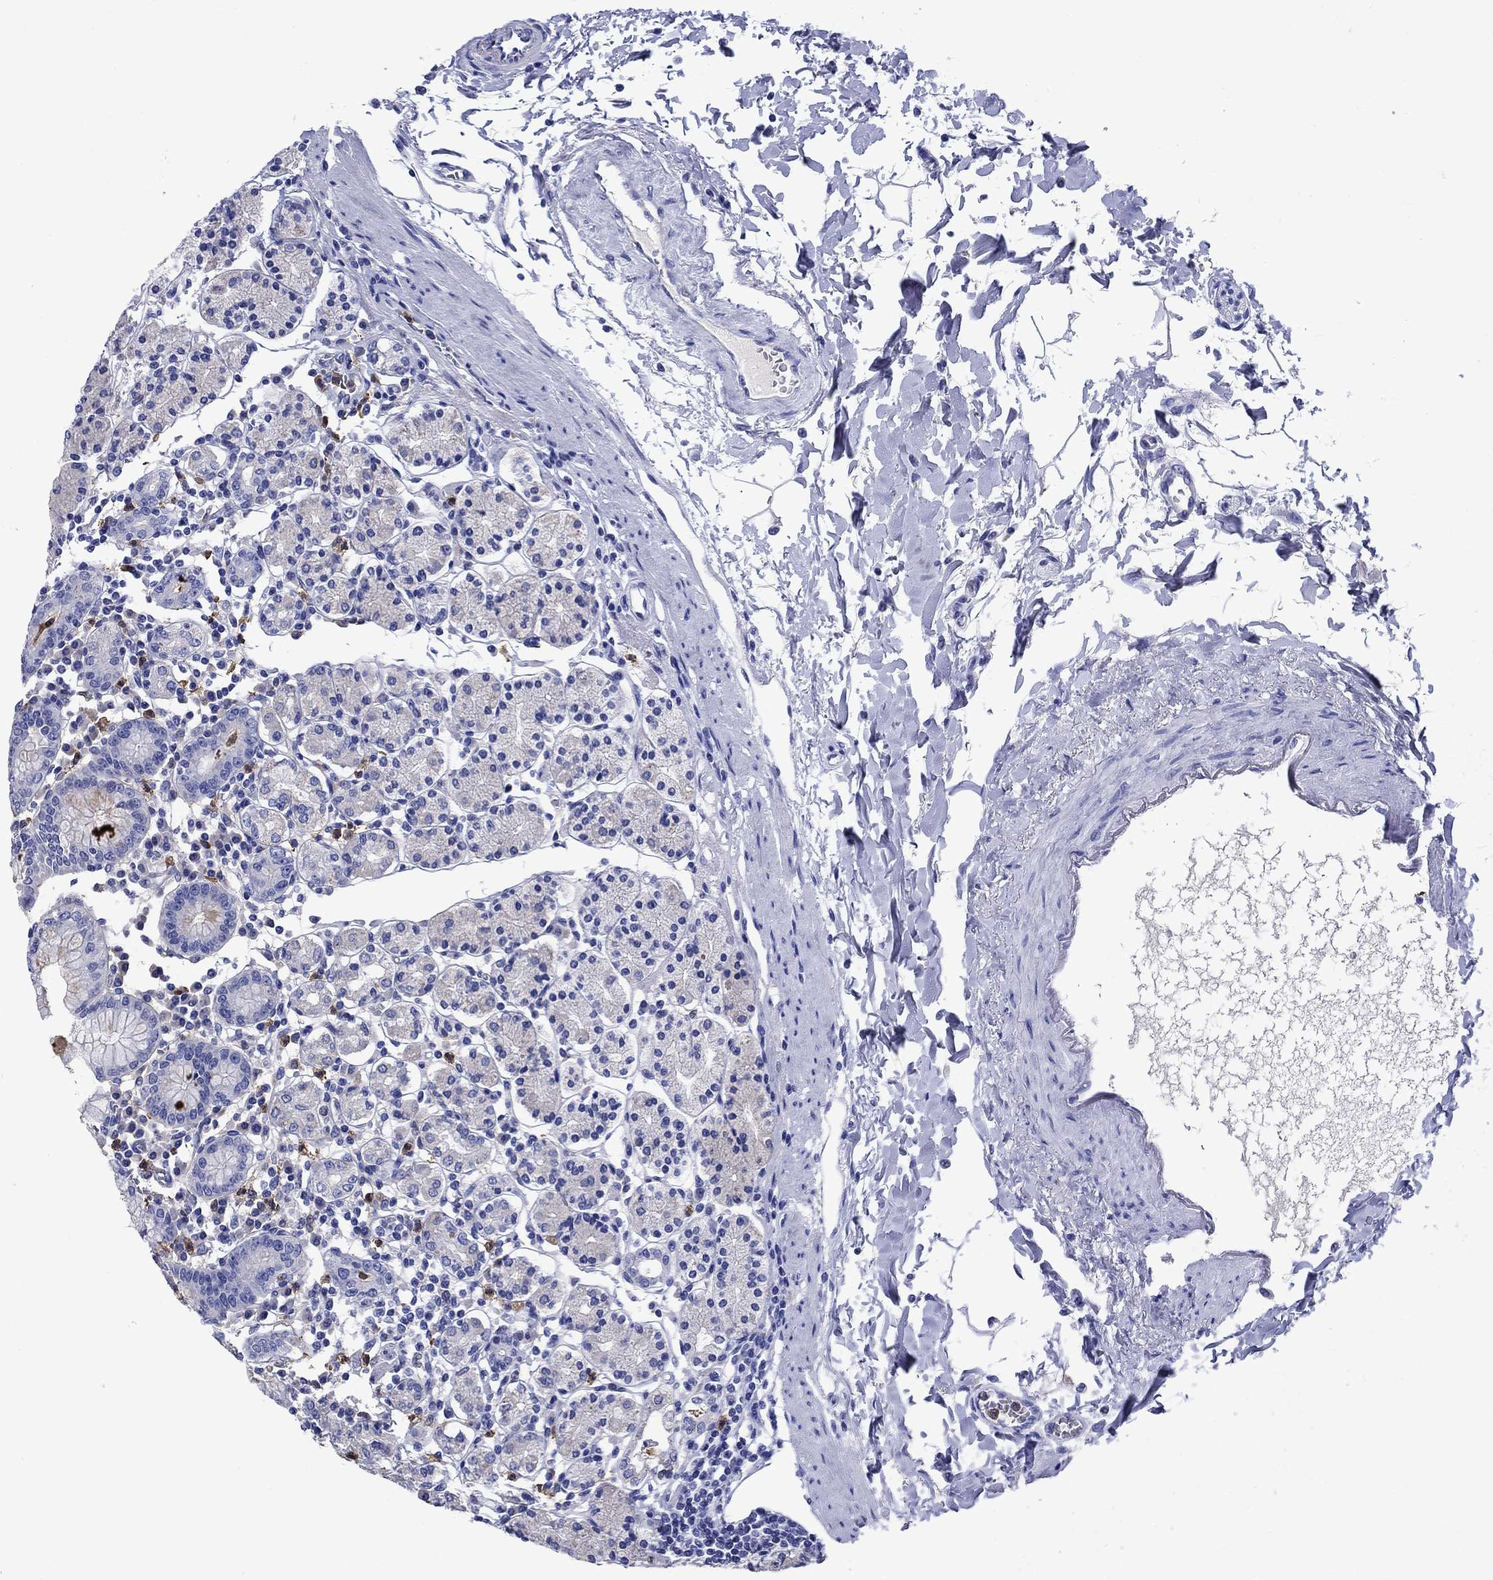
{"staining": {"intensity": "negative", "quantity": "none", "location": "none"}, "tissue": "stomach", "cell_type": "Glandular cells", "image_type": "normal", "snomed": [{"axis": "morphology", "description": "Normal tissue, NOS"}, {"axis": "topography", "description": "Stomach, upper"}, {"axis": "topography", "description": "Stomach"}], "caption": "Histopathology image shows no protein staining in glandular cells of normal stomach. (Stains: DAB (3,3'-diaminobenzidine) IHC with hematoxylin counter stain, Microscopy: brightfield microscopy at high magnification).", "gene": "TFR2", "patient": {"sex": "male", "age": 62}}